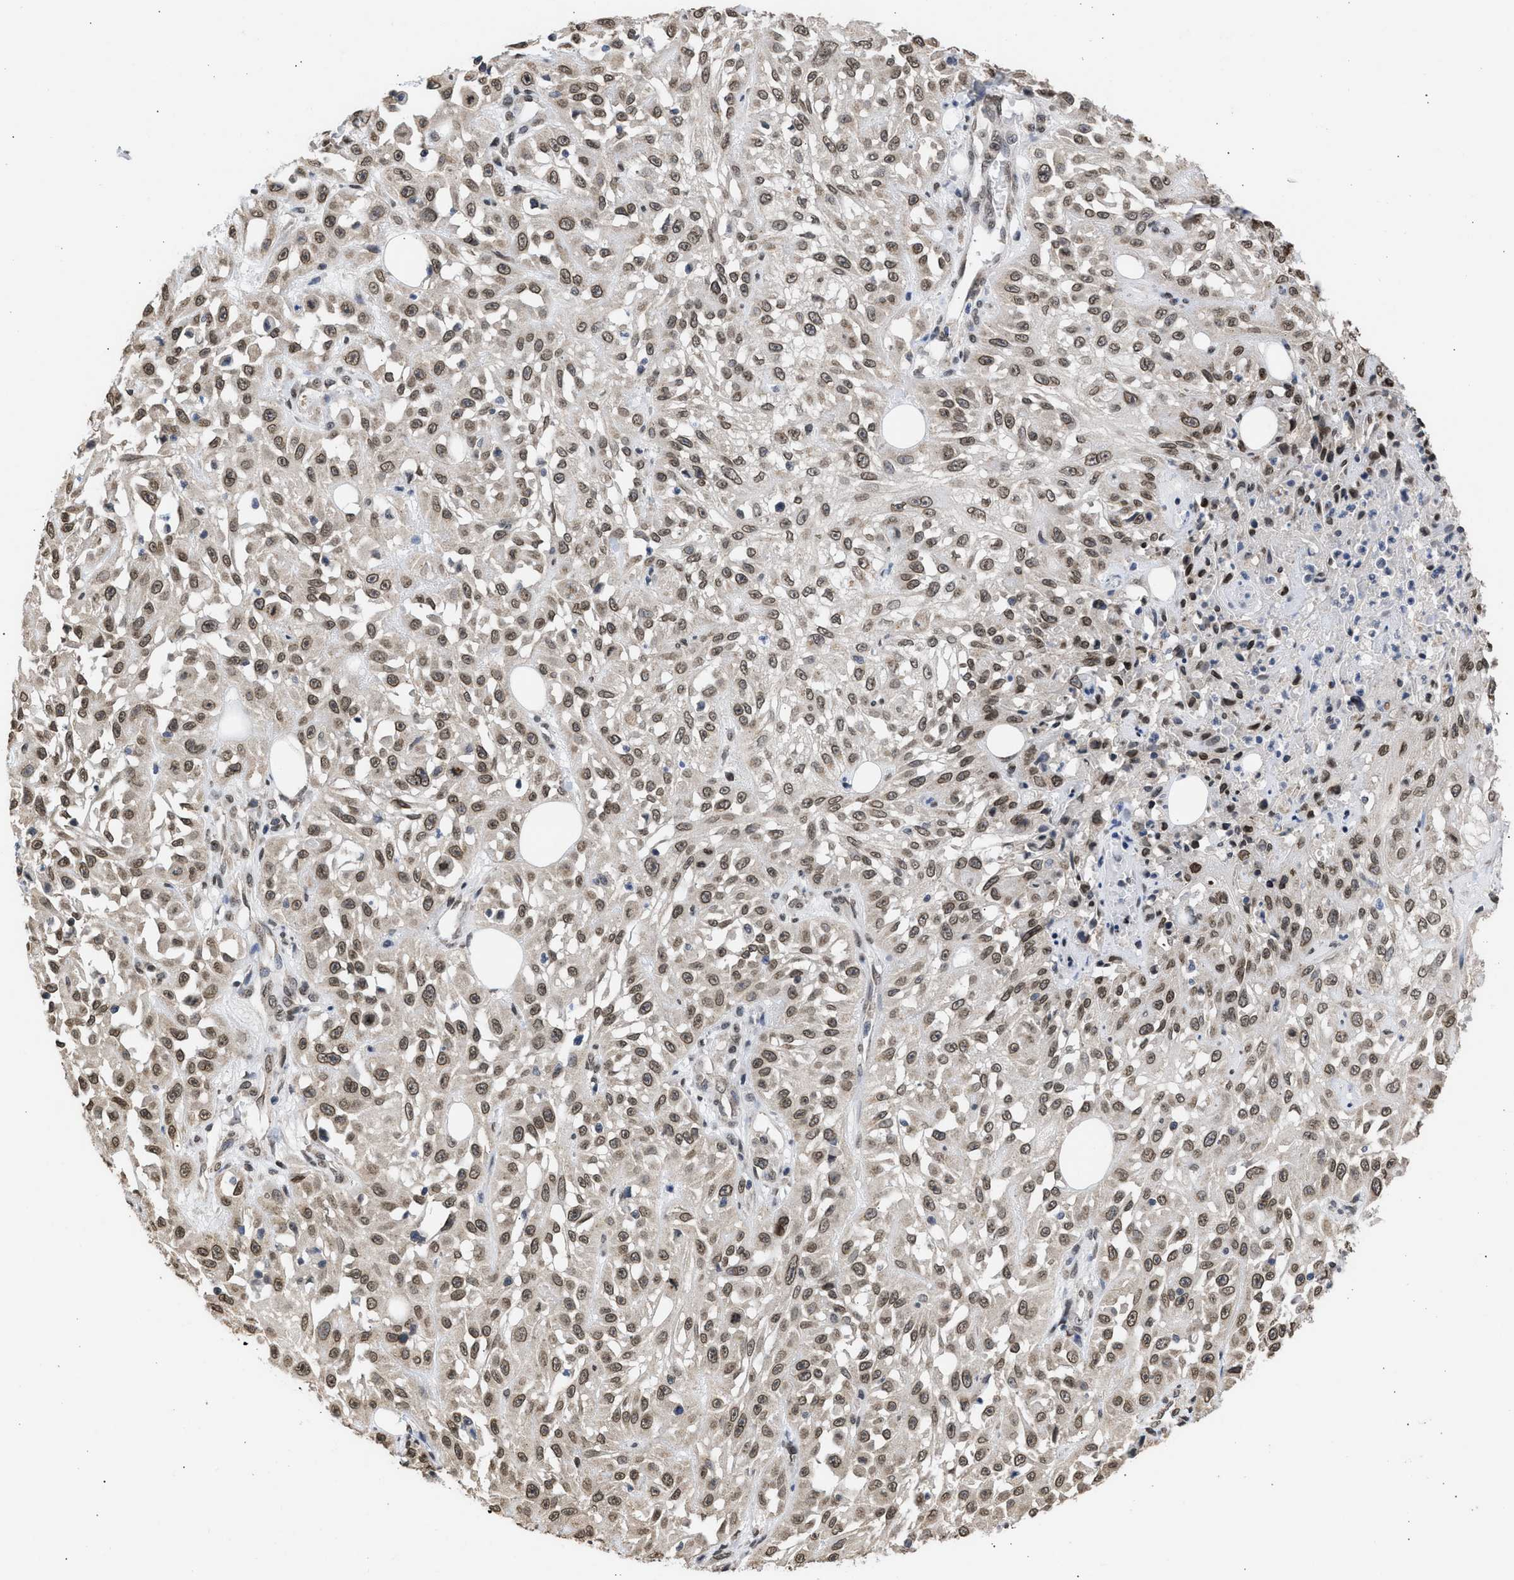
{"staining": {"intensity": "moderate", "quantity": ">75%", "location": "cytoplasmic/membranous,nuclear"}, "tissue": "skin cancer", "cell_type": "Tumor cells", "image_type": "cancer", "snomed": [{"axis": "morphology", "description": "Squamous cell carcinoma, NOS"}, {"axis": "morphology", "description": "Squamous cell carcinoma, metastatic, NOS"}, {"axis": "topography", "description": "Skin"}, {"axis": "topography", "description": "Lymph node"}], "caption": "DAB immunohistochemical staining of human skin cancer (metastatic squamous cell carcinoma) demonstrates moderate cytoplasmic/membranous and nuclear protein expression in about >75% of tumor cells.", "gene": "NUP35", "patient": {"sex": "male", "age": 75}}